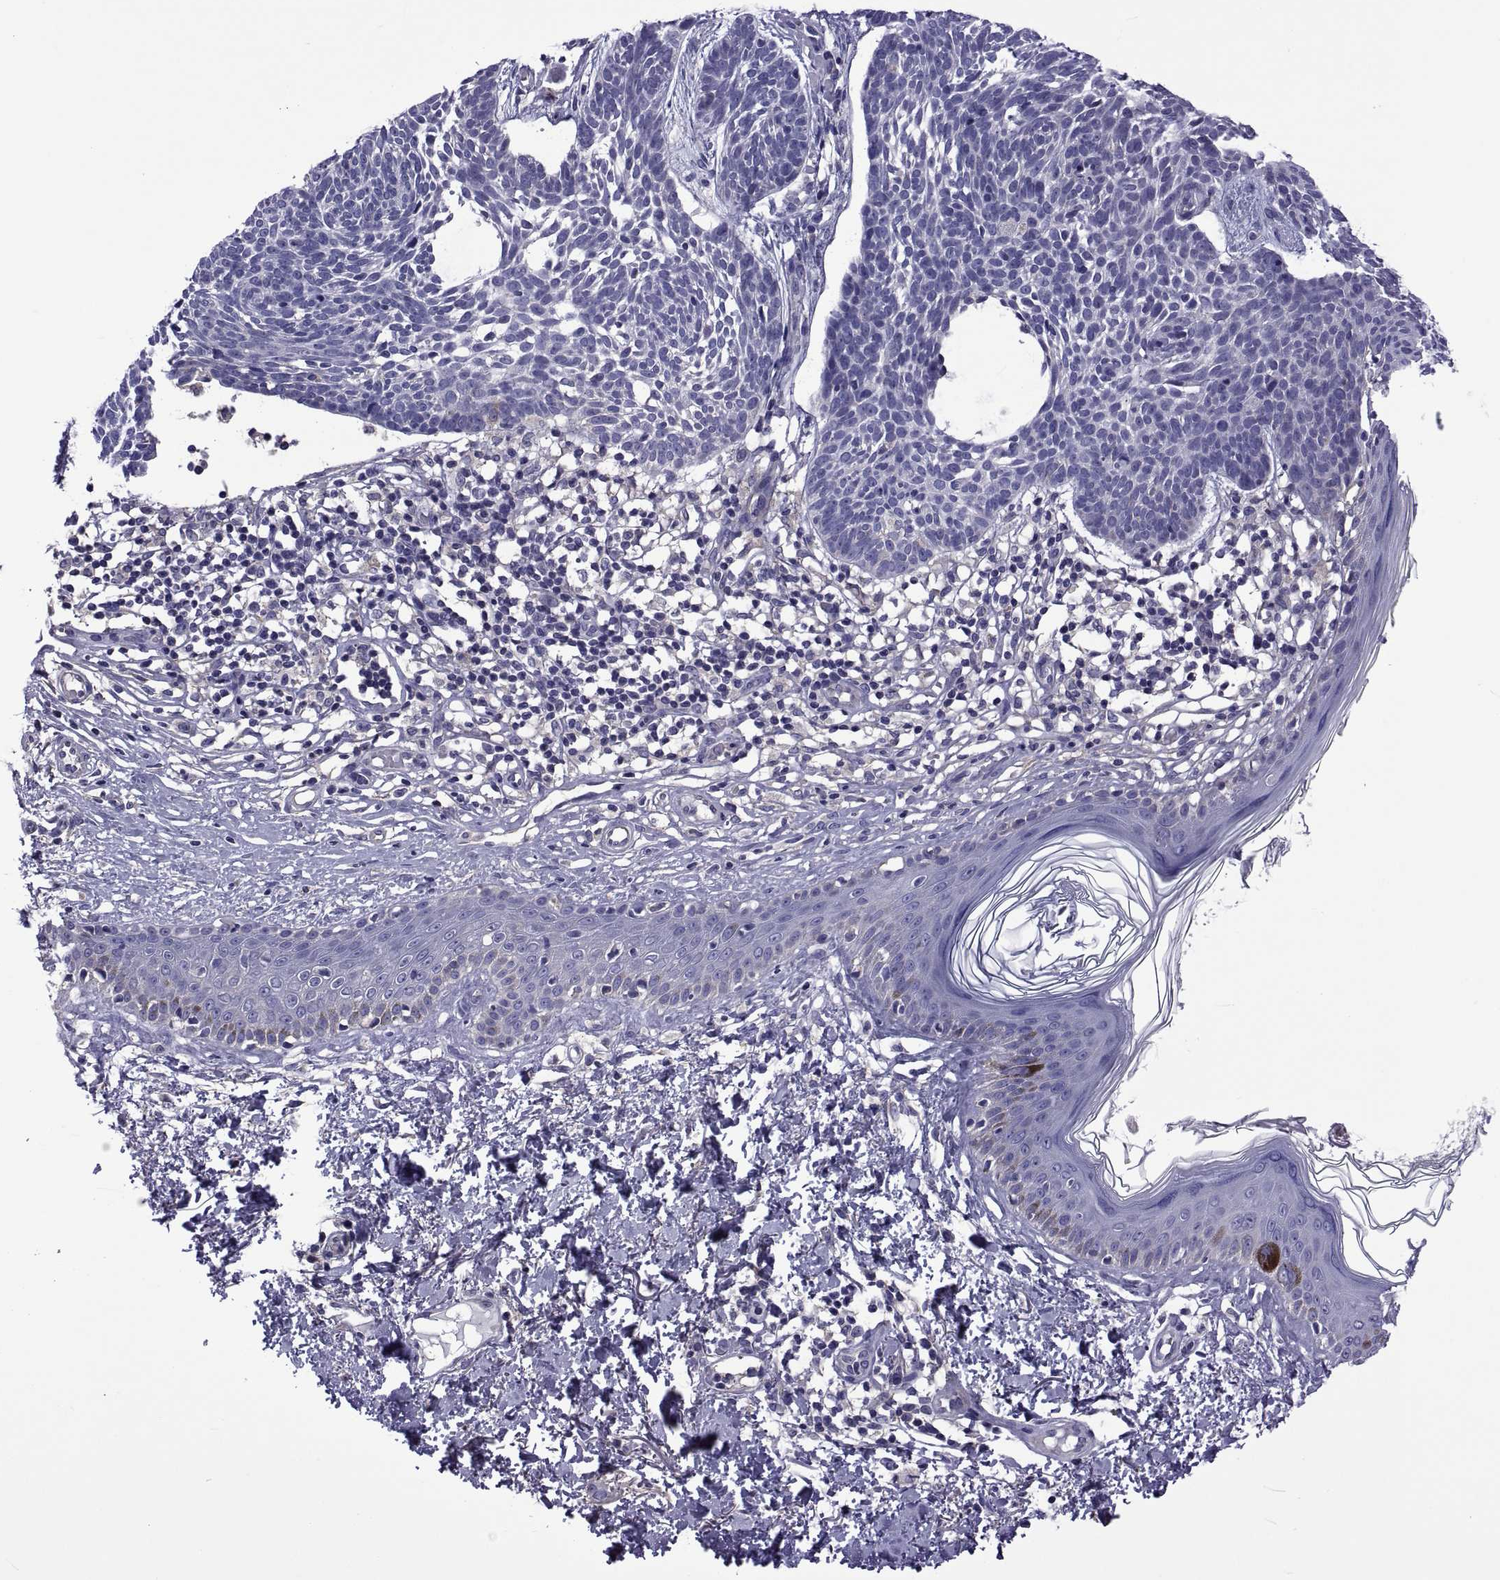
{"staining": {"intensity": "negative", "quantity": "none", "location": "none"}, "tissue": "skin cancer", "cell_type": "Tumor cells", "image_type": "cancer", "snomed": [{"axis": "morphology", "description": "Basal cell carcinoma"}, {"axis": "topography", "description": "Skin"}], "caption": "Skin cancer (basal cell carcinoma) stained for a protein using IHC demonstrates no expression tumor cells.", "gene": "TMC3", "patient": {"sex": "male", "age": 85}}